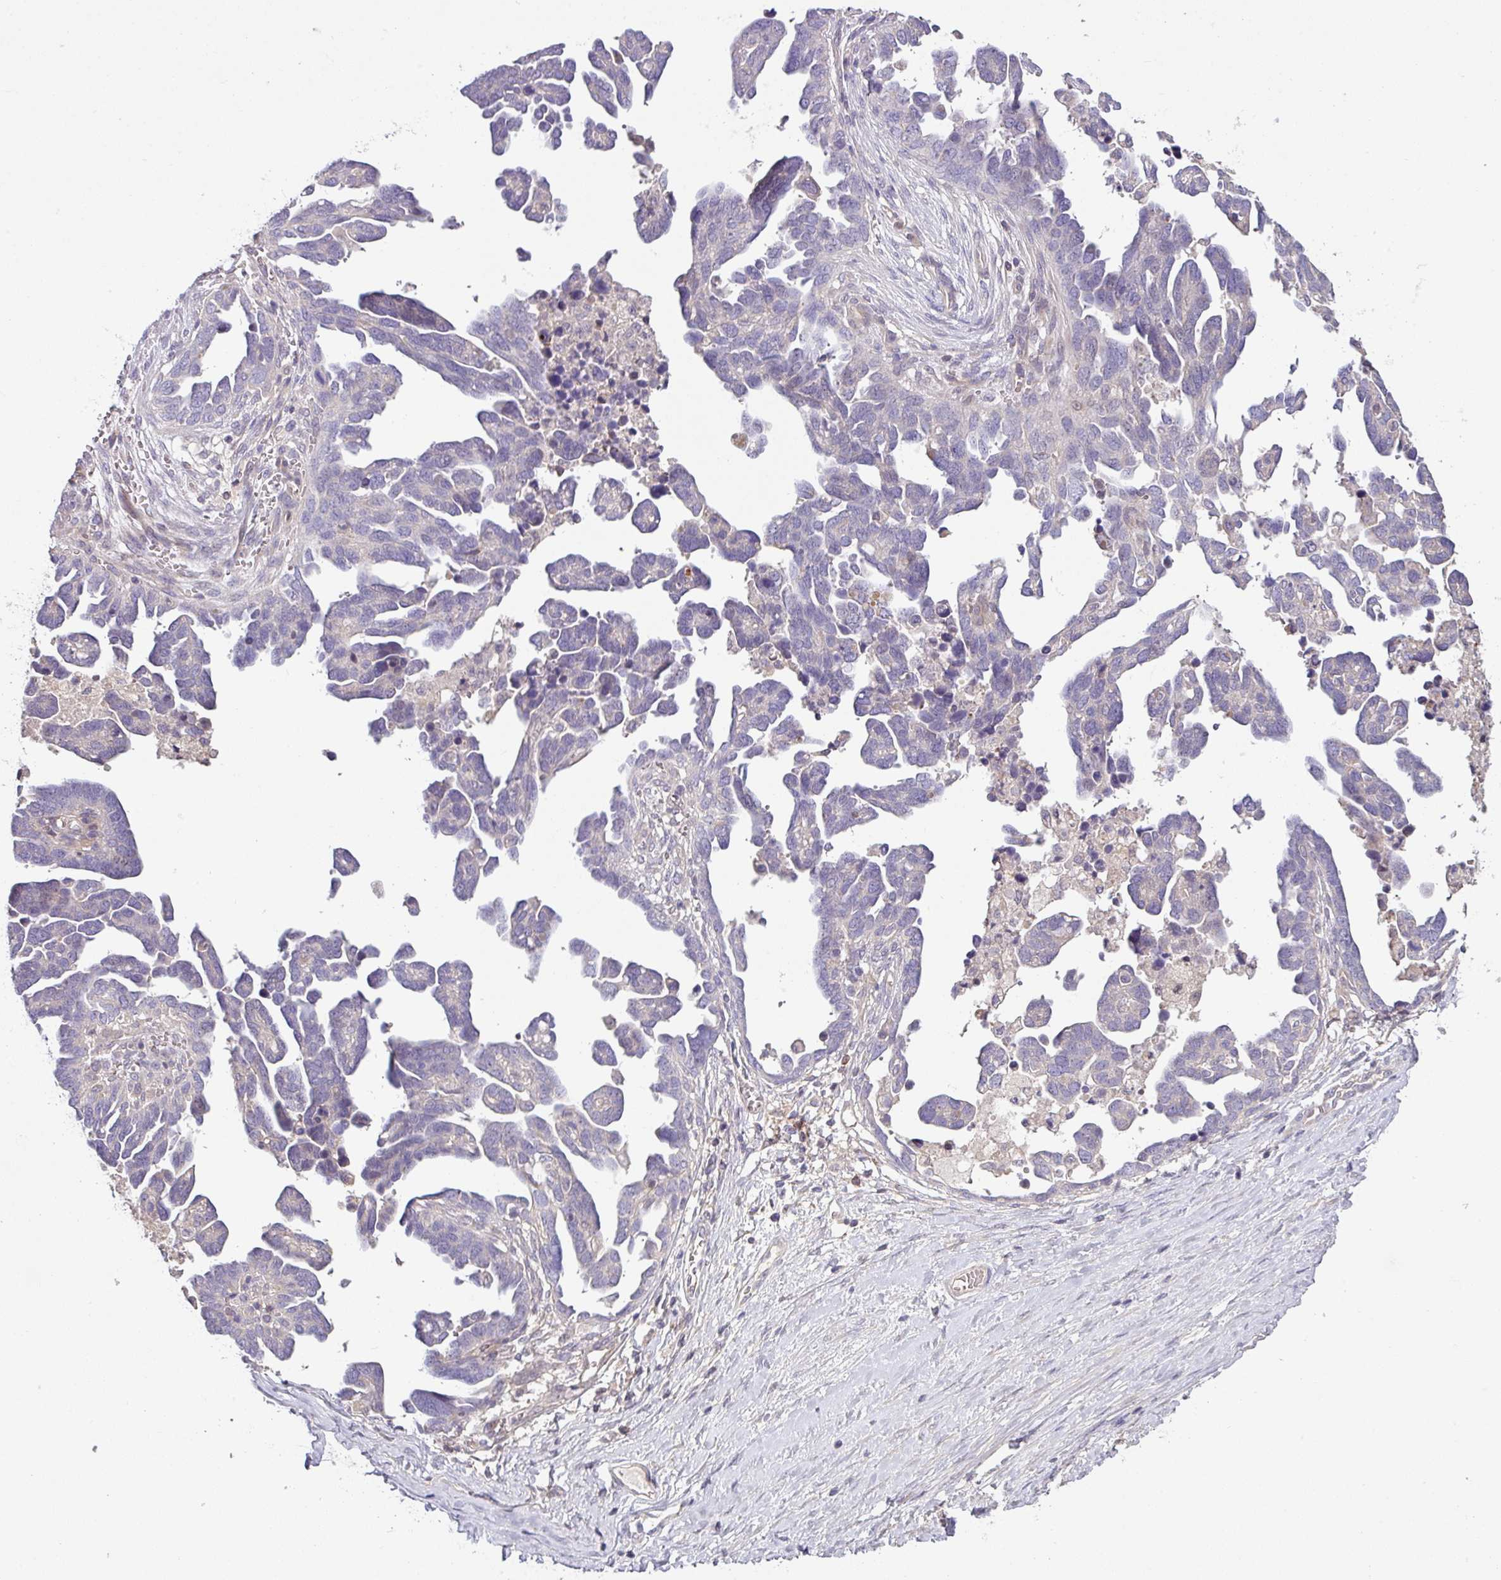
{"staining": {"intensity": "negative", "quantity": "none", "location": "none"}, "tissue": "ovarian cancer", "cell_type": "Tumor cells", "image_type": "cancer", "snomed": [{"axis": "morphology", "description": "Cystadenocarcinoma, serous, NOS"}, {"axis": "topography", "description": "Ovary"}], "caption": "This is a image of immunohistochemistry staining of serous cystadenocarcinoma (ovarian), which shows no positivity in tumor cells. (DAB (3,3'-diaminobenzidine) IHC with hematoxylin counter stain).", "gene": "SLAMF6", "patient": {"sex": "female", "age": 54}}